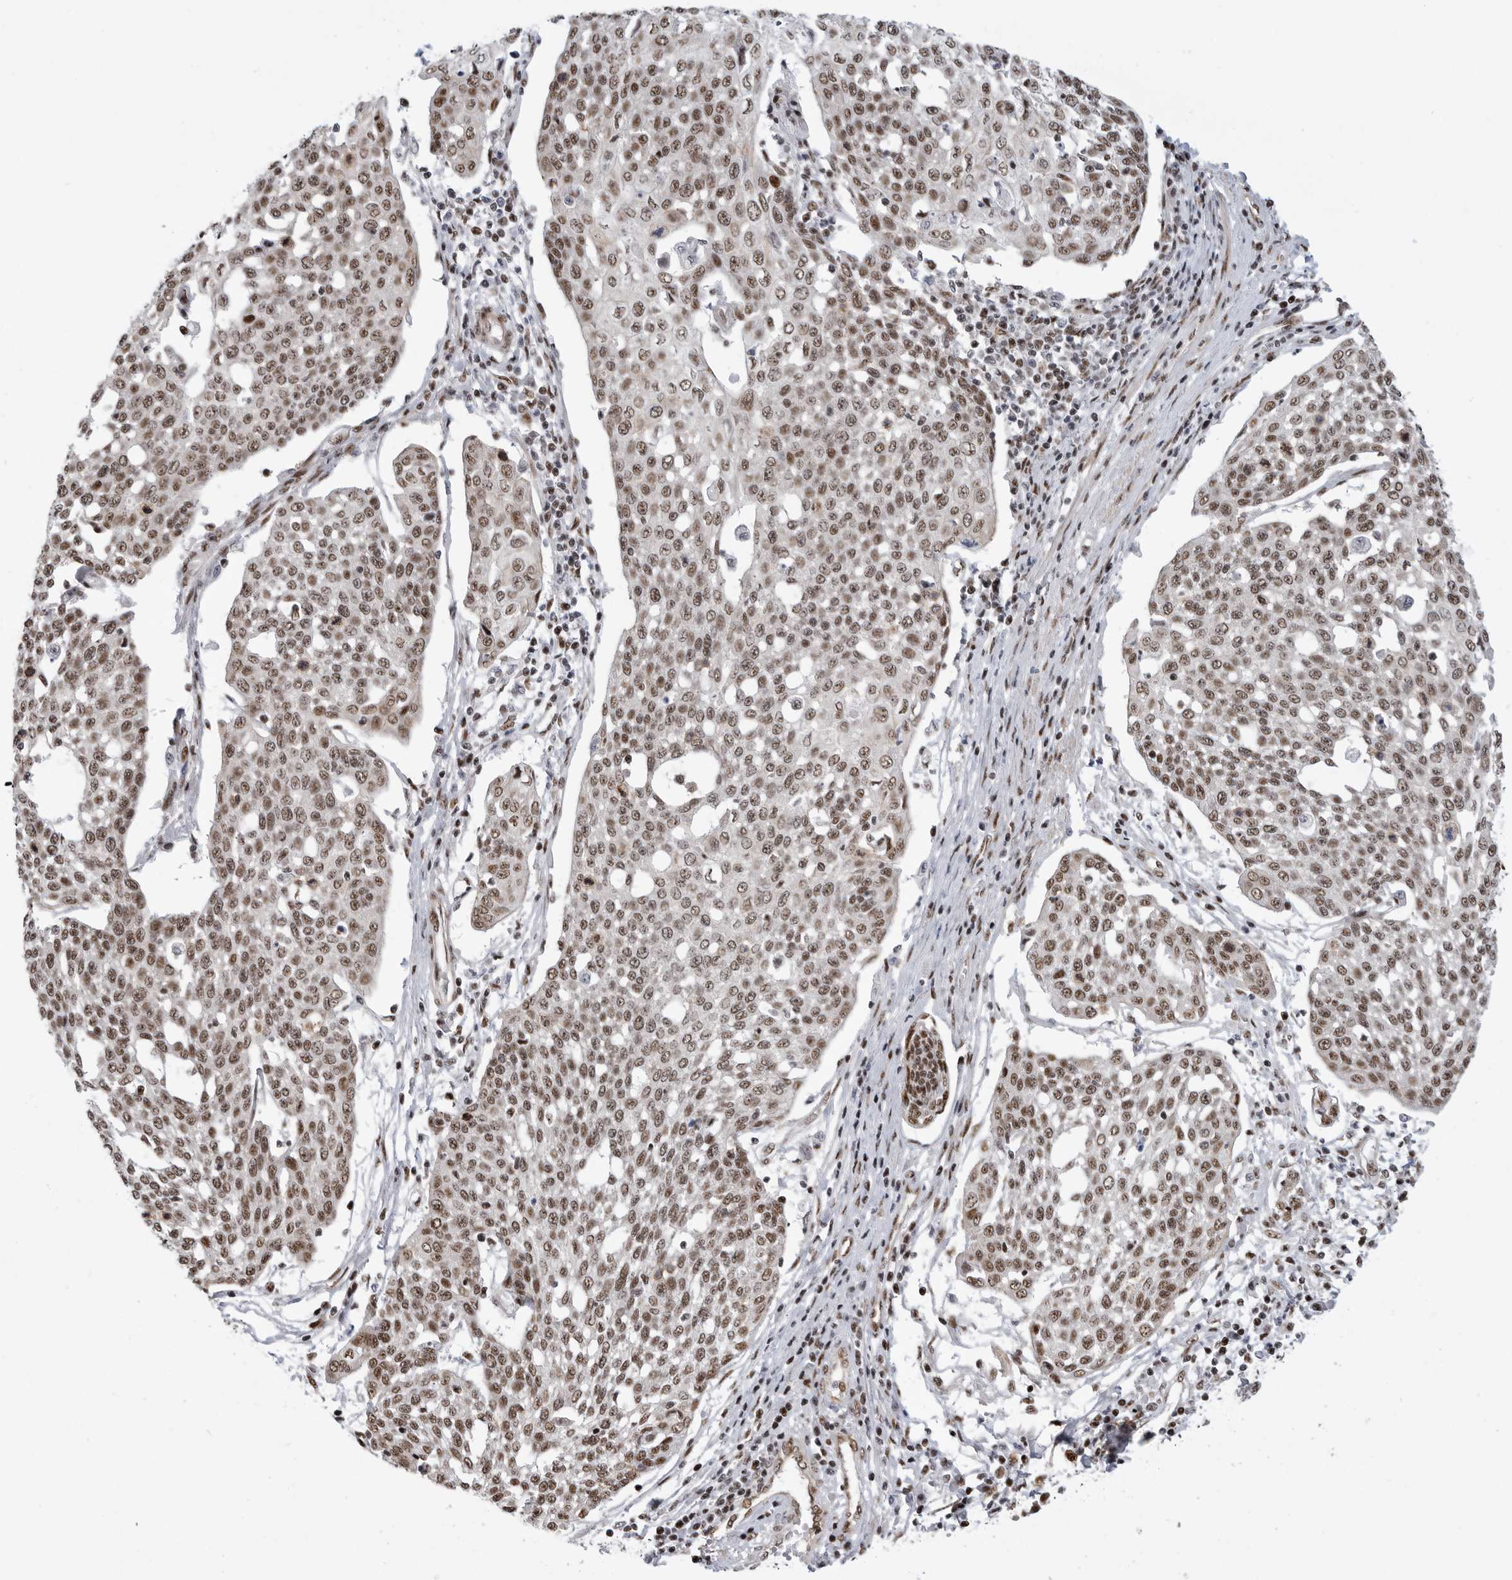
{"staining": {"intensity": "moderate", "quantity": ">75%", "location": "nuclear"}, "tissue": "cervical cancer", "cell_type": "Tumor cells", "image_type": "cancer", "snomed": [{"axis": "morphology", "description": "Squamous cell carcinoma, NOS"}, {"axis": "topography", "description": "Cervix"}], "caption": "Immunohistochemistry (DAB (3,3'-diaminobenzidine)) staining of squamous cell carcinoma (cervical) displays moderate nuclear protein staining in about >75% of tumor cells.", "gene": "GPATCH2", "patient": {"sex": "female", "age": 34}}